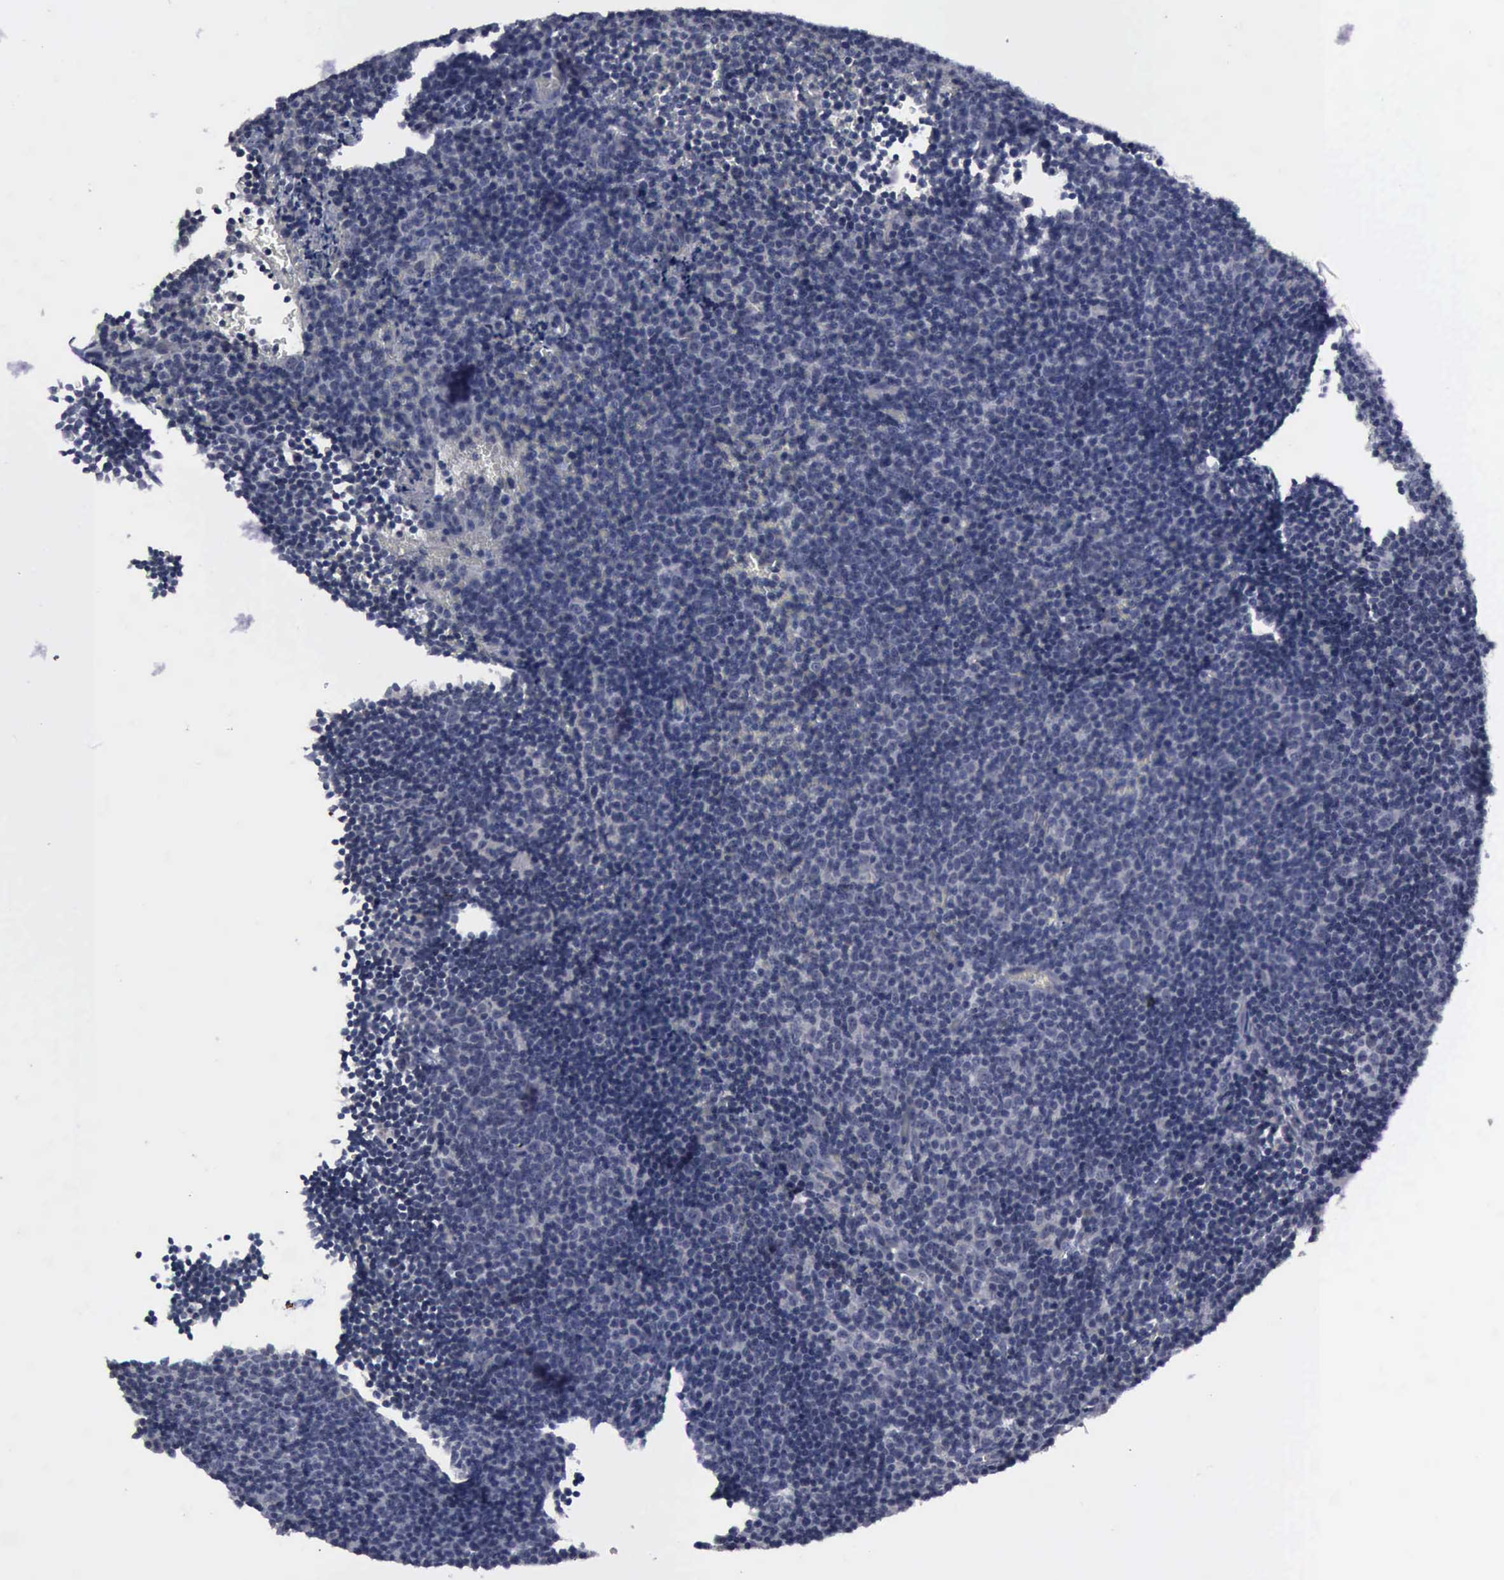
{"staining": {"intensity": "negative", "quantity": "none", "location": "none"}, "tissue": "lymphoma", "cell_type": "Tumor cells", "image_type": "cancer", "snomed": [{"axis": "morphology", "description": "Malignant lymphoma, non-Hodgkin's type, Low grade"}, {"axis": "topography", "description": "Lymph node"}], "caption": "Human lymphoma stained for a protein using immunohistochemistry (IHC) demonstrates no positivity in tumor cells.", "gene": "MYO18B", "patient": {"sex": "male", "age": 49}}